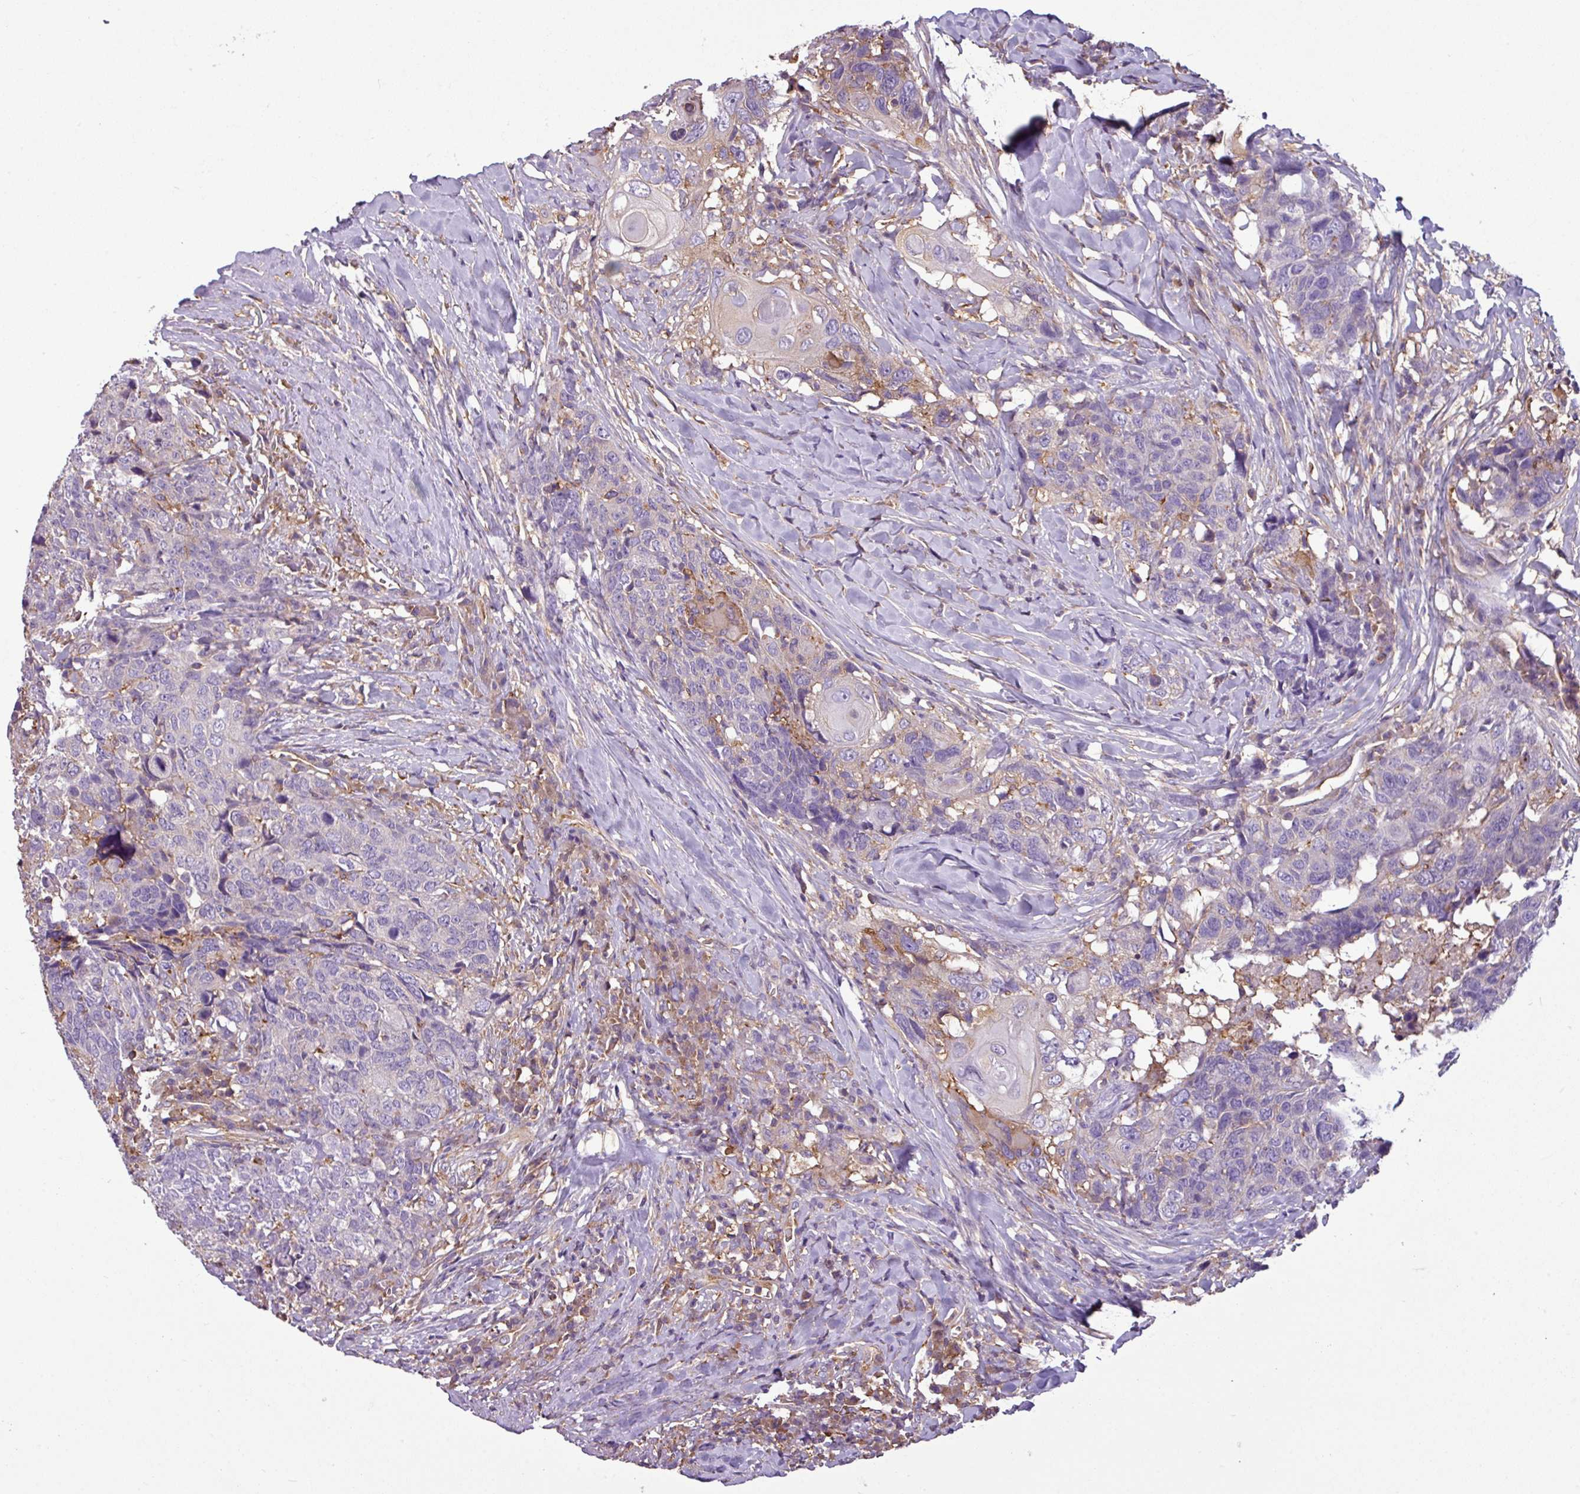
{"staining": {"intensity": "weak", "quantity": "<25%", "location": "cytoplasmic/membranous"}, "tissue": "head and neck cancer", "cell_type": "Tumor cells", "image_type": "cancer", "snomed": [{"axis": "morphology", "description": "Squamous cell carcinoma, NOS"}, {"axis": "topography", "description": "Head-Neck"}], "caption": "Immunohistochemical staining of human head and neck squamous cell carcinoma displays no significant expression in tumor cells. (DAB immunohistochemistry with hematoxylin counter stain).", "gene": "XNDC1N", "patient": {"sex": "male", "age": 66}}